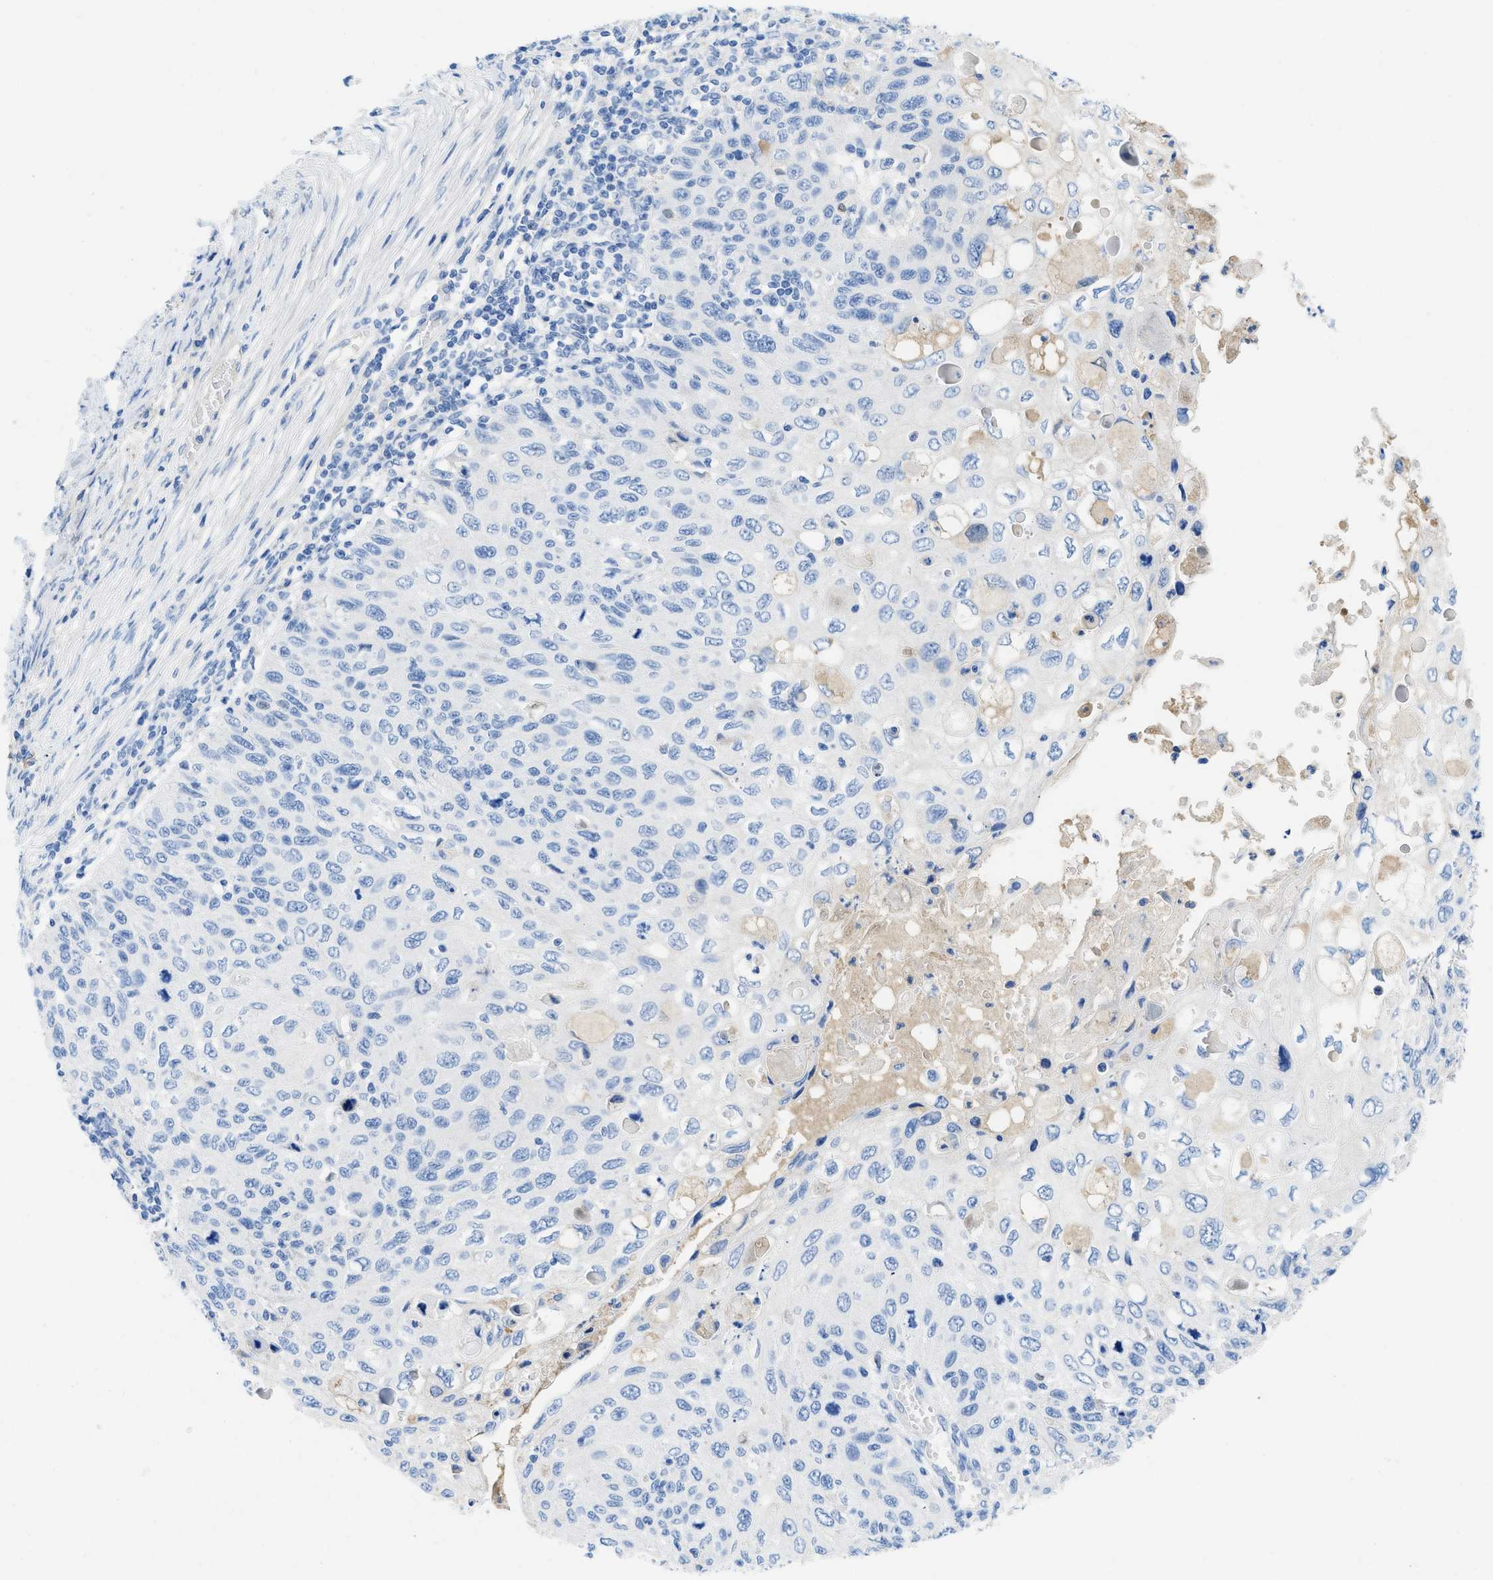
{"staining": {"intensity": "negative", "quantity": "none", "location": "none"}, "tissue": "cervical cancer", "cell_type": "Tumor cells", "image_type": "cancer", "snomed": [{"axis": "morphology", "description": "Squamous cell carcinoma, NOS"}, {"axis": "topography", "description": "Cervix"}], "caption": "A histopathology image of cervical cancer stained for a protein exhibits no brown staining in tumor cells.", "gene": "COL3A1", "patient": {"sex": "female", "age": 70}}